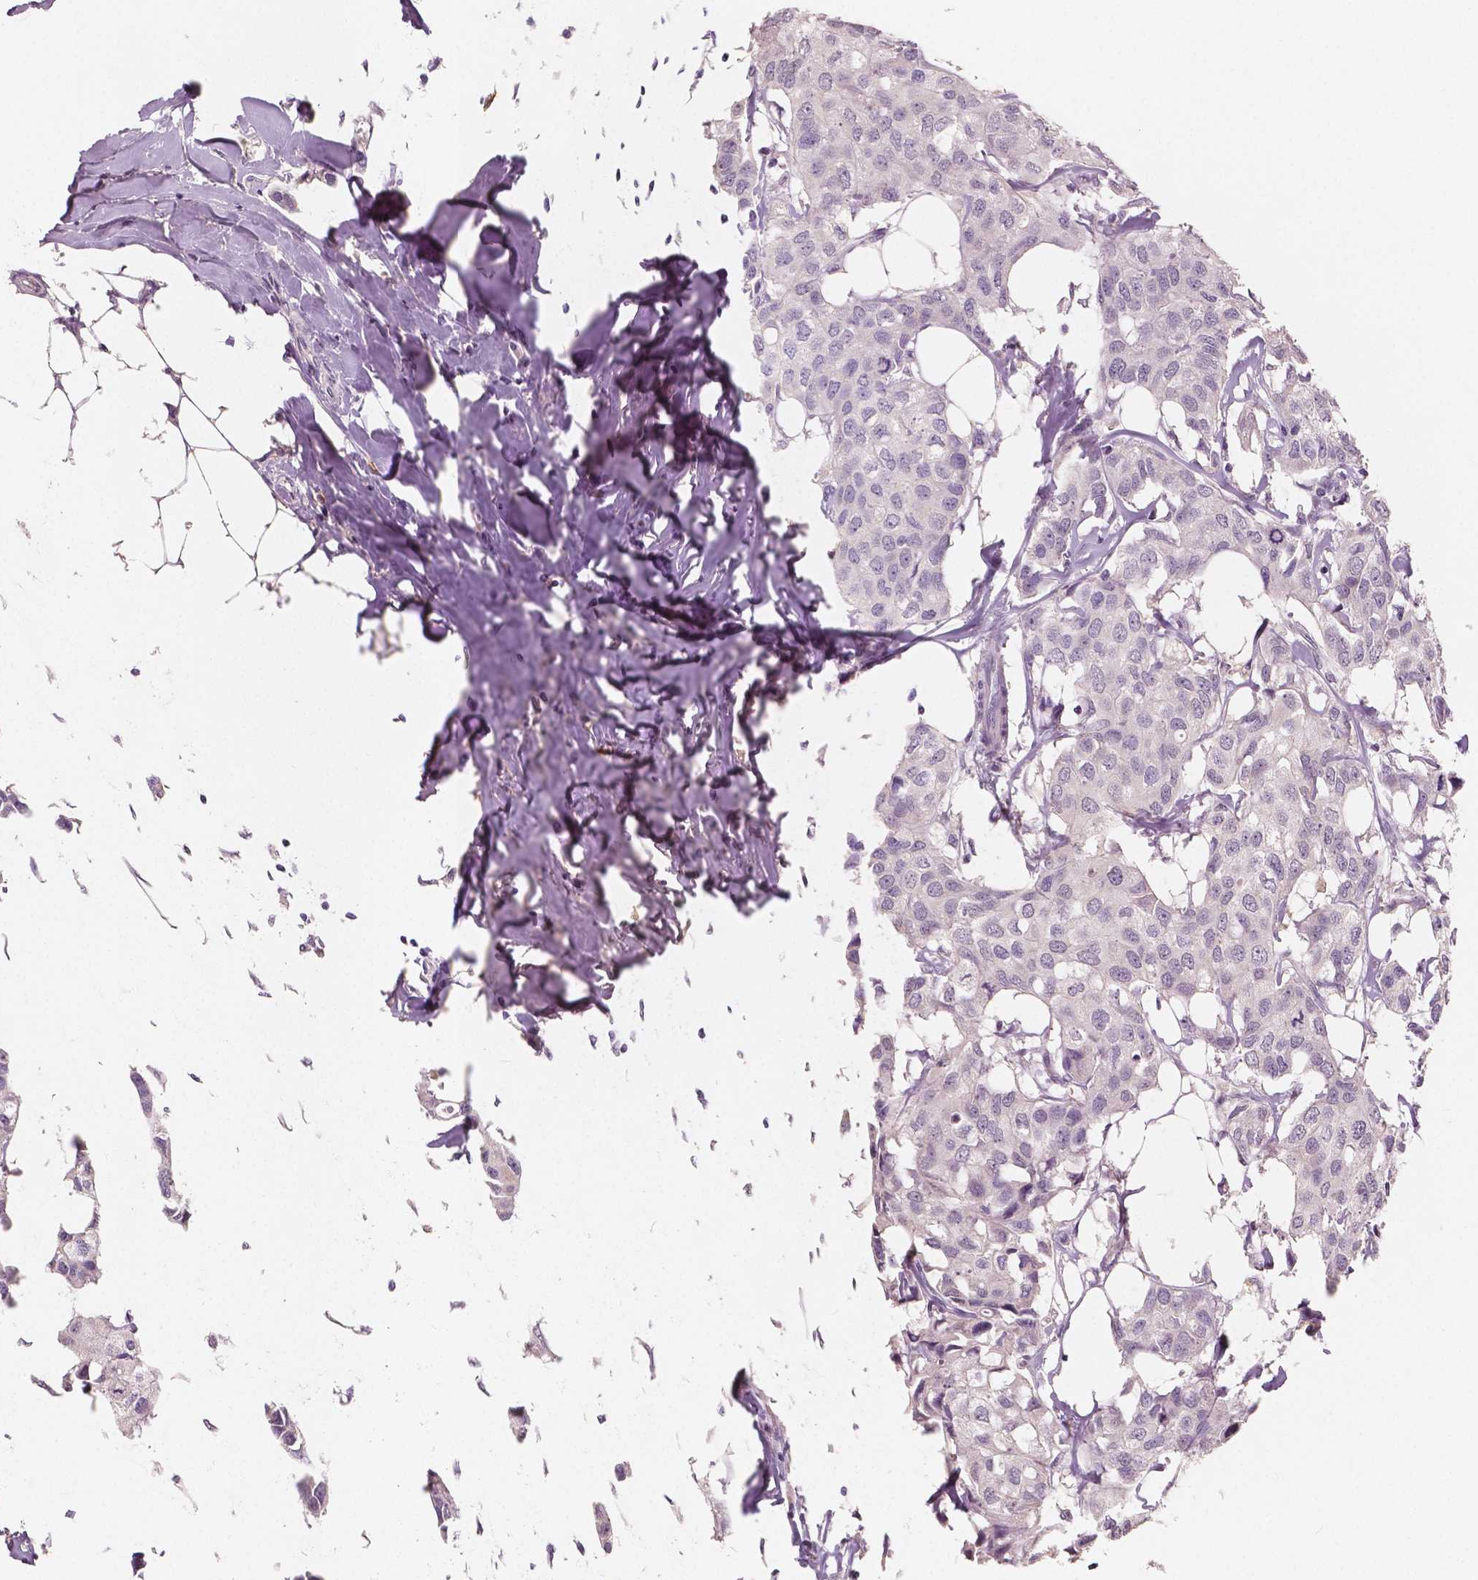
{"staining": {"intensity": "negative", "quantity": "none", "location": "none"}, "tissue": "breast cancer", "cell_type": "Tumor cells", "image_type": "cancer", "snomed": [{"axis": "morphology", "description": "Duct carcinoma"}, {"axis": "topography", "description": "Breast"}], "caption": "This is an immunohistochemistry micrograph of infiltrating ductal carcinoma (breast). There is no expression in tumor cells.", "gene": "KIT", "patient": {"sex": "female", "age": 80}}